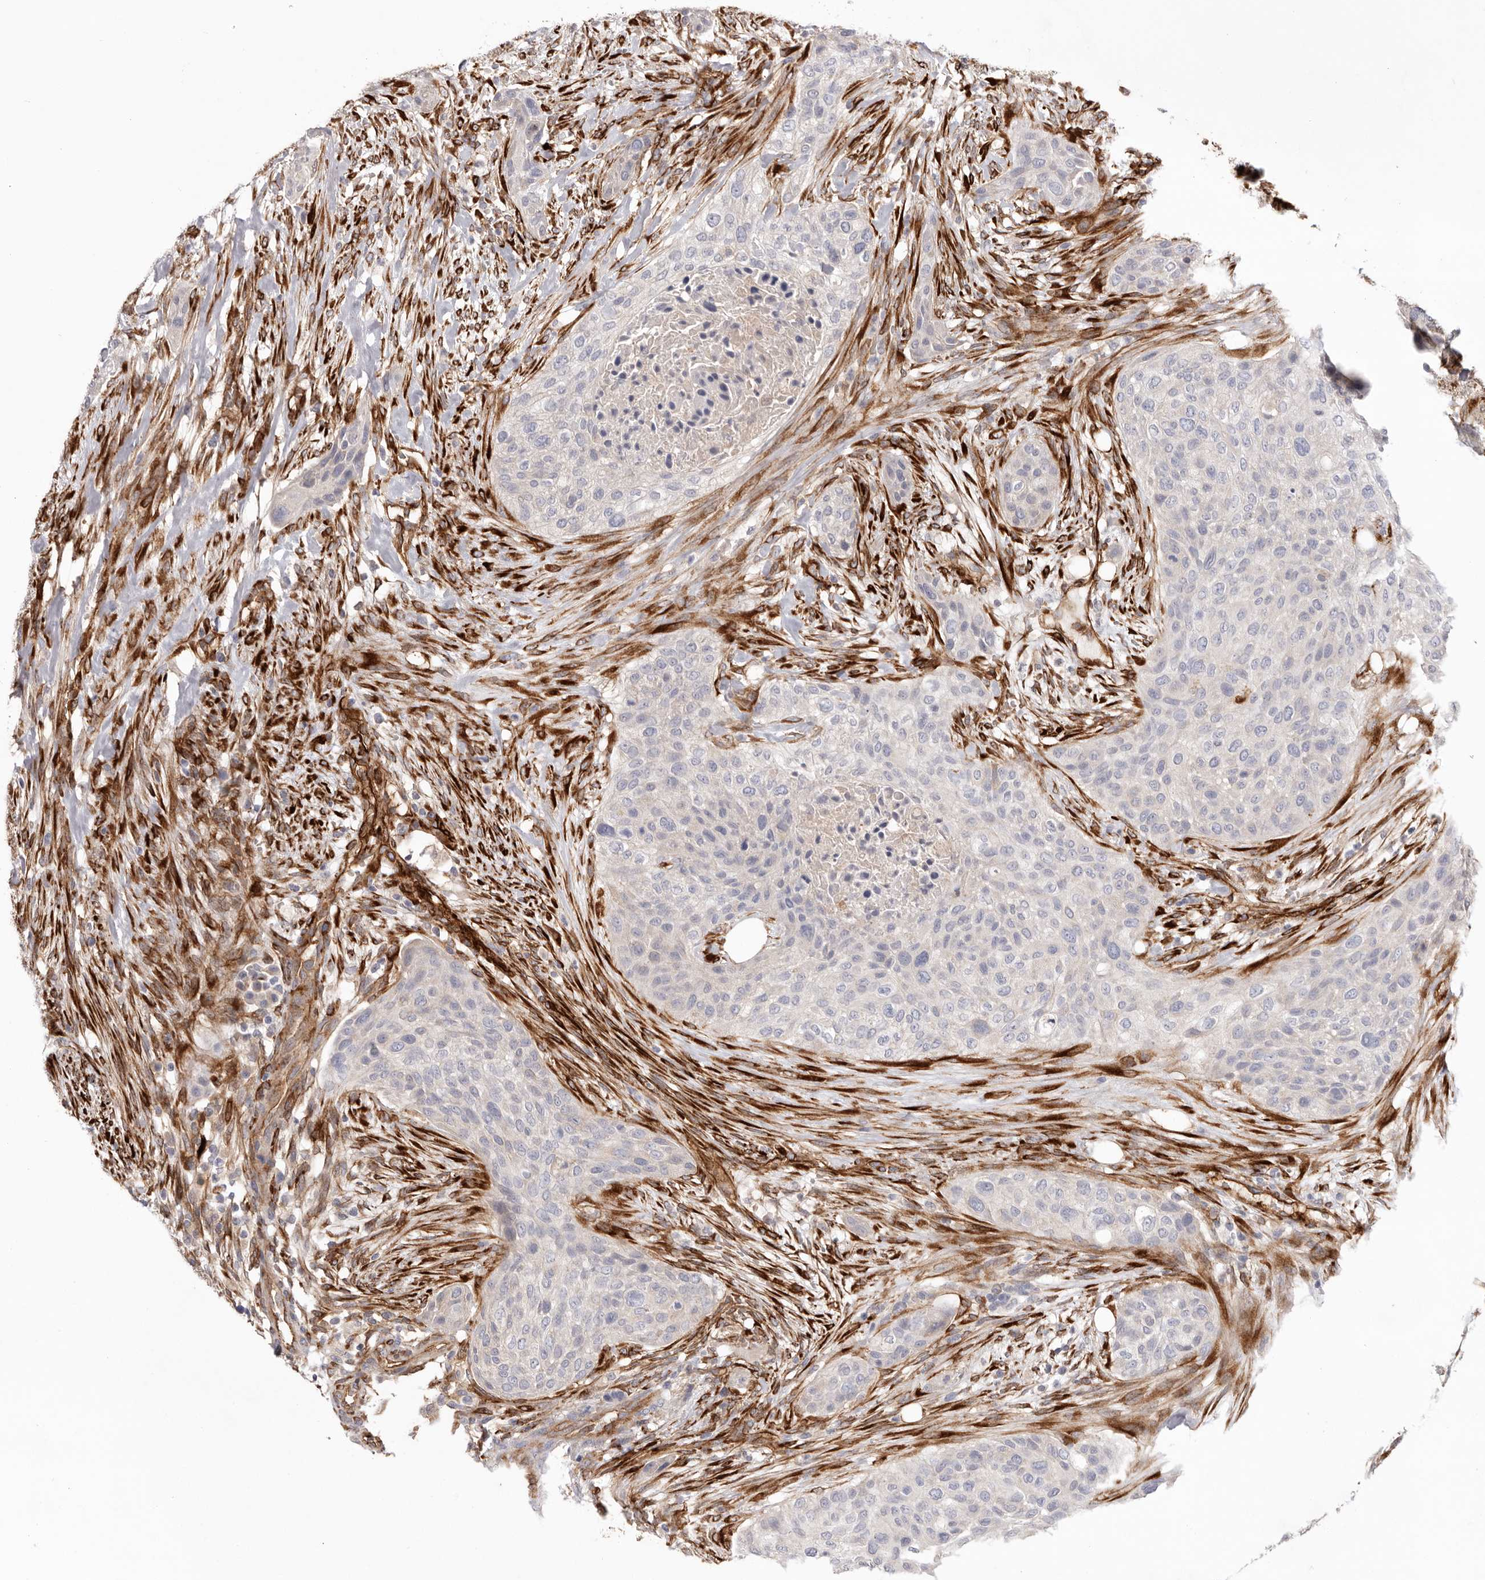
{"staining": {"intensity": "negative", "quantity": "none", "location": "none"}, "tissue": "urothelial cancer", "cell_type": "Tumor cells", "image_type": "cancer", "snomed": [{"axis": "morphology", "description": "Urothelial carcinoma, High grade"}, {"axis": "topography", "description": "Urinary bladder"}], "caption": "Tumor cells are negative for protein expression in human urothelial cancer.", "gene": "LRRC66", "patient": {"sex": "male", "age": 35}}